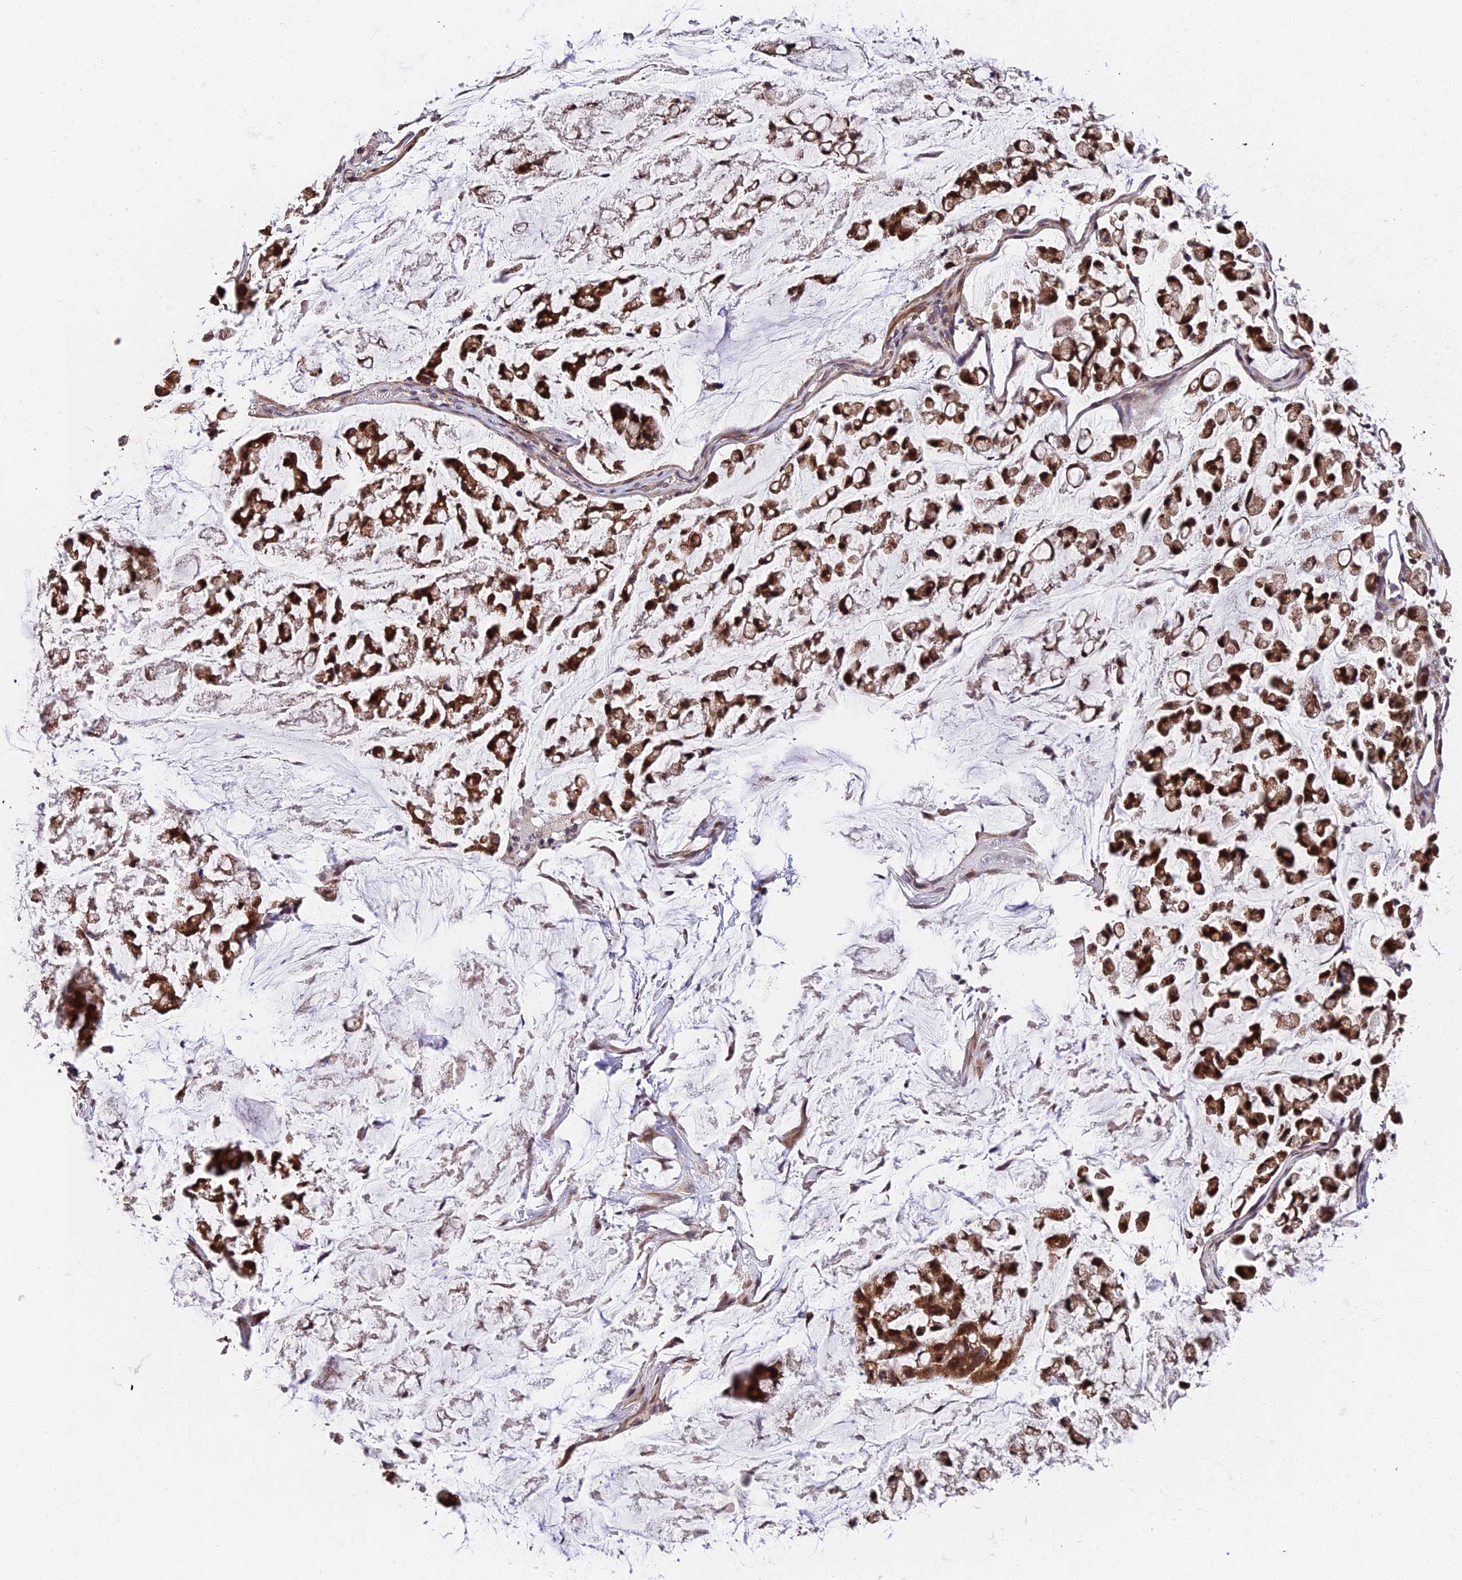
{"staining": {"intensity": "strong", "quantity": ">75%", "location": "cytoplasmic/membranous"}, "tissue": "stomach cancer", "cell_type": "Tumor cells", "image_type": "cancer", "snomed": [{"axis": "morphology", "description": "Adenocarcinoma, NOS"}, {"axis": "topography", "description": "Stomach, lower"}], "caption": "A high-resolution micrograph shows immunohistochemistry (IHC) staining of stomach adenocarcinoma, which reveals strong cytoplasmic/membranous staining in about >75% of tumor cells.", "gene": "TRMT1", "patient": {"sex": "male", "age": 67}}